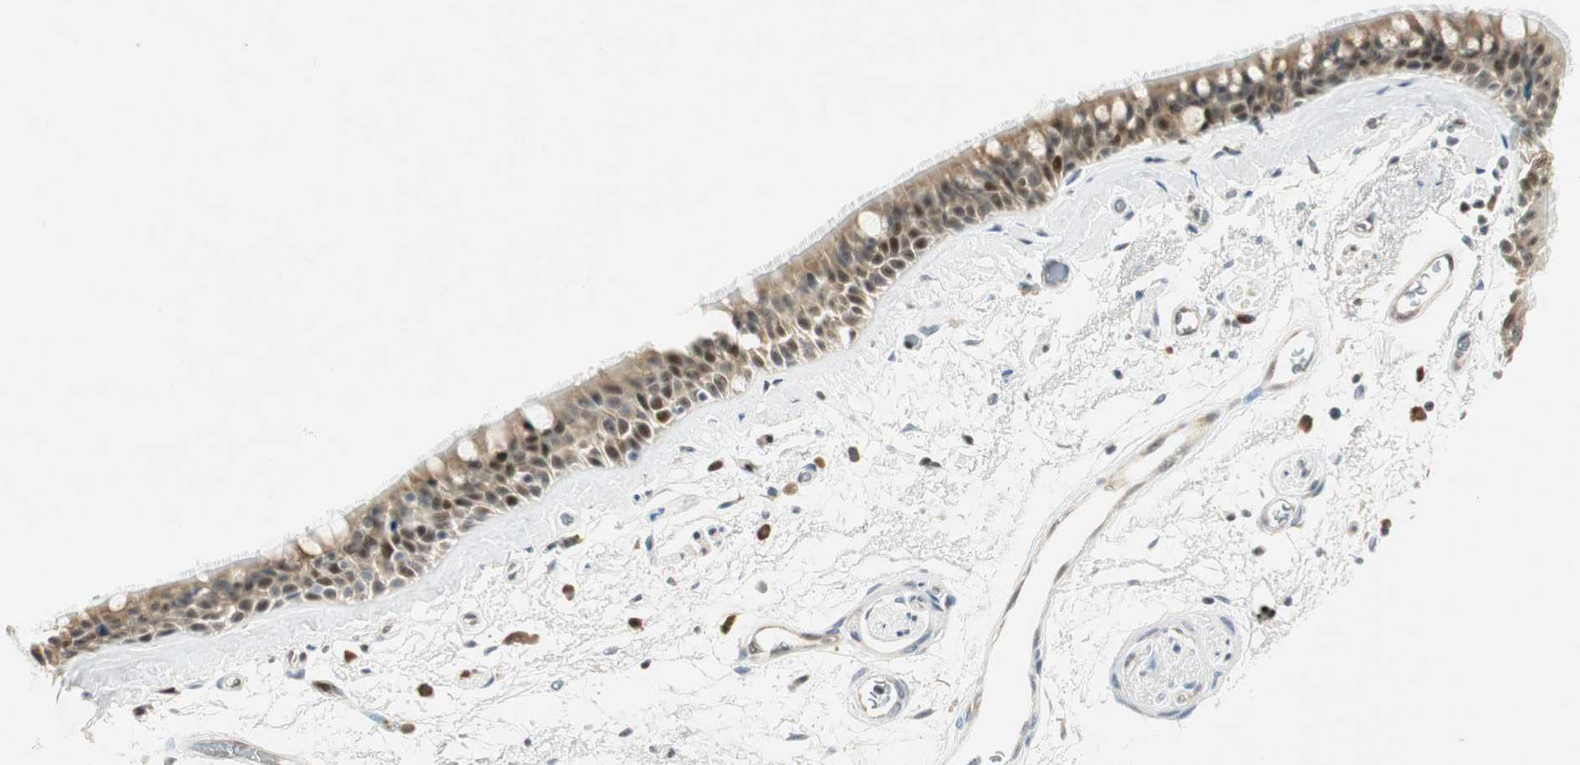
{"staining": {"intensity": "moderate", "quantity": "25%-75%", "location": "cytoplasmic/membranous,nuclear"}, "tissue": "bronchus", "cell_type": "Respiratory epithelial cells", "image_type": "normal", "snomed": [{"axis": "morphology", "description": "Normal tissue, NOS"}, {"axis": "morphology", "description": "Adenocarcinoma, NOS"}, {"axis": "topography", "description": "Bronchus"}, {"axis": "topography", "description": "Lung"}], "caption": "A brown stain highlights moderate cytoplasmic/membranous,nuclear positivity of a protein in respiratory epithelial cells of normal human bronchus. The staining was performed using DAB to visualize the protein expression in brown, while the nuclei were stained in blue with hematoxylin (Magnification: 20x).", "gene": "MSX2", "patient": {"sex": "female", "age": 54}}